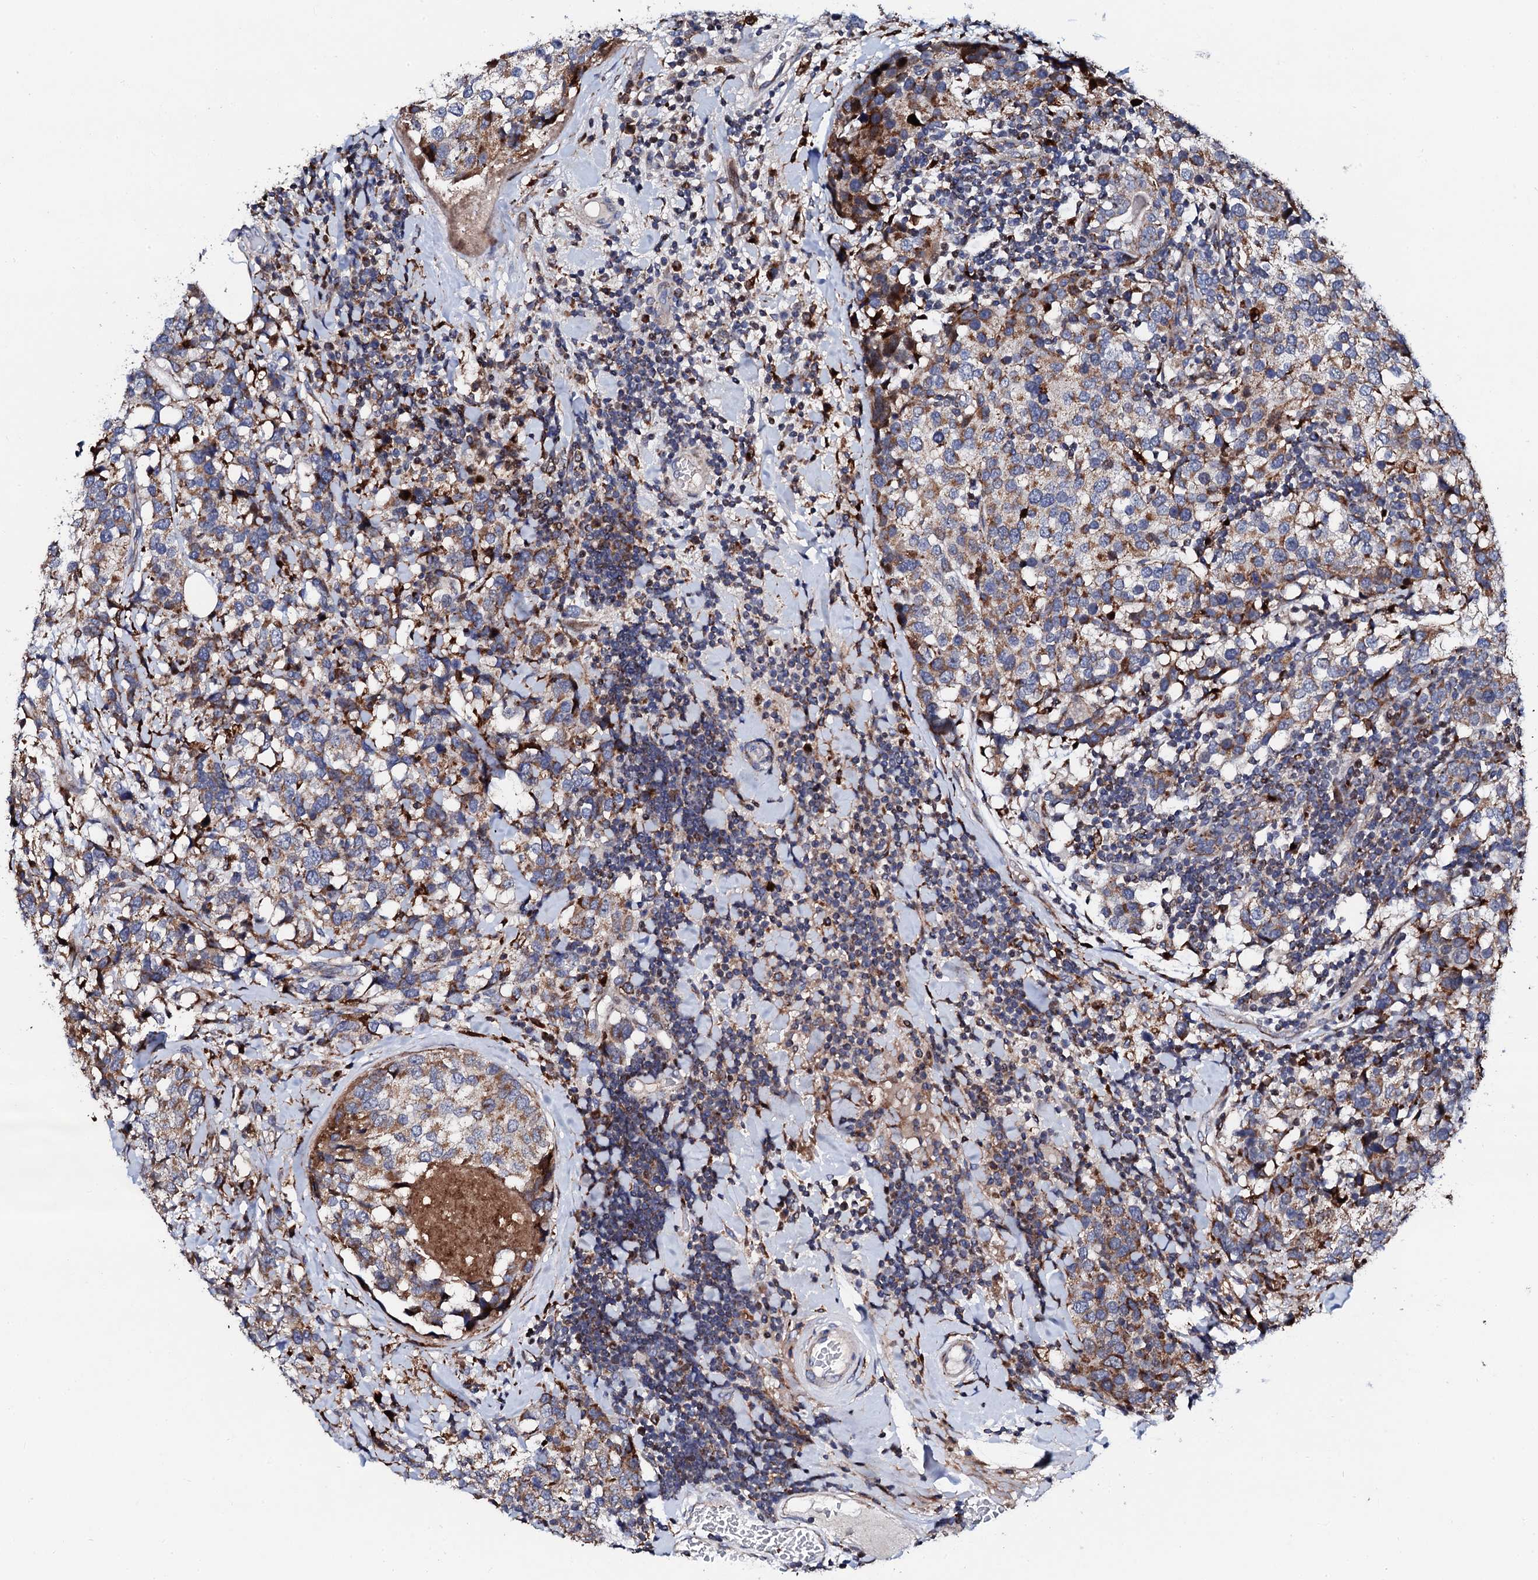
{"staining": {"intensity": "moderate", "quantity": ">75%", "location": "cytoplasmic/membranous"}, "tissue": "breast cancer", "cell_type": "Tumor cells", "image_type": "cancer", "snomed": [{"axis": "morphology", "description": "Lobular carcinoma"}, {"axis": "topography", "description": "Breast"}], "caption": "Breast cancer was stained to show a protein in brown. There is medium levels of moderate cytoplasmic/membranous staining in approximately >75% of tumor cells. (DAB (3,3'-diaminobenzidine) IHC, brown staining for protein, blue staining for nuclei).", "gene": "TCIRG1", "patient": {"sex": "female", "age": 59}}